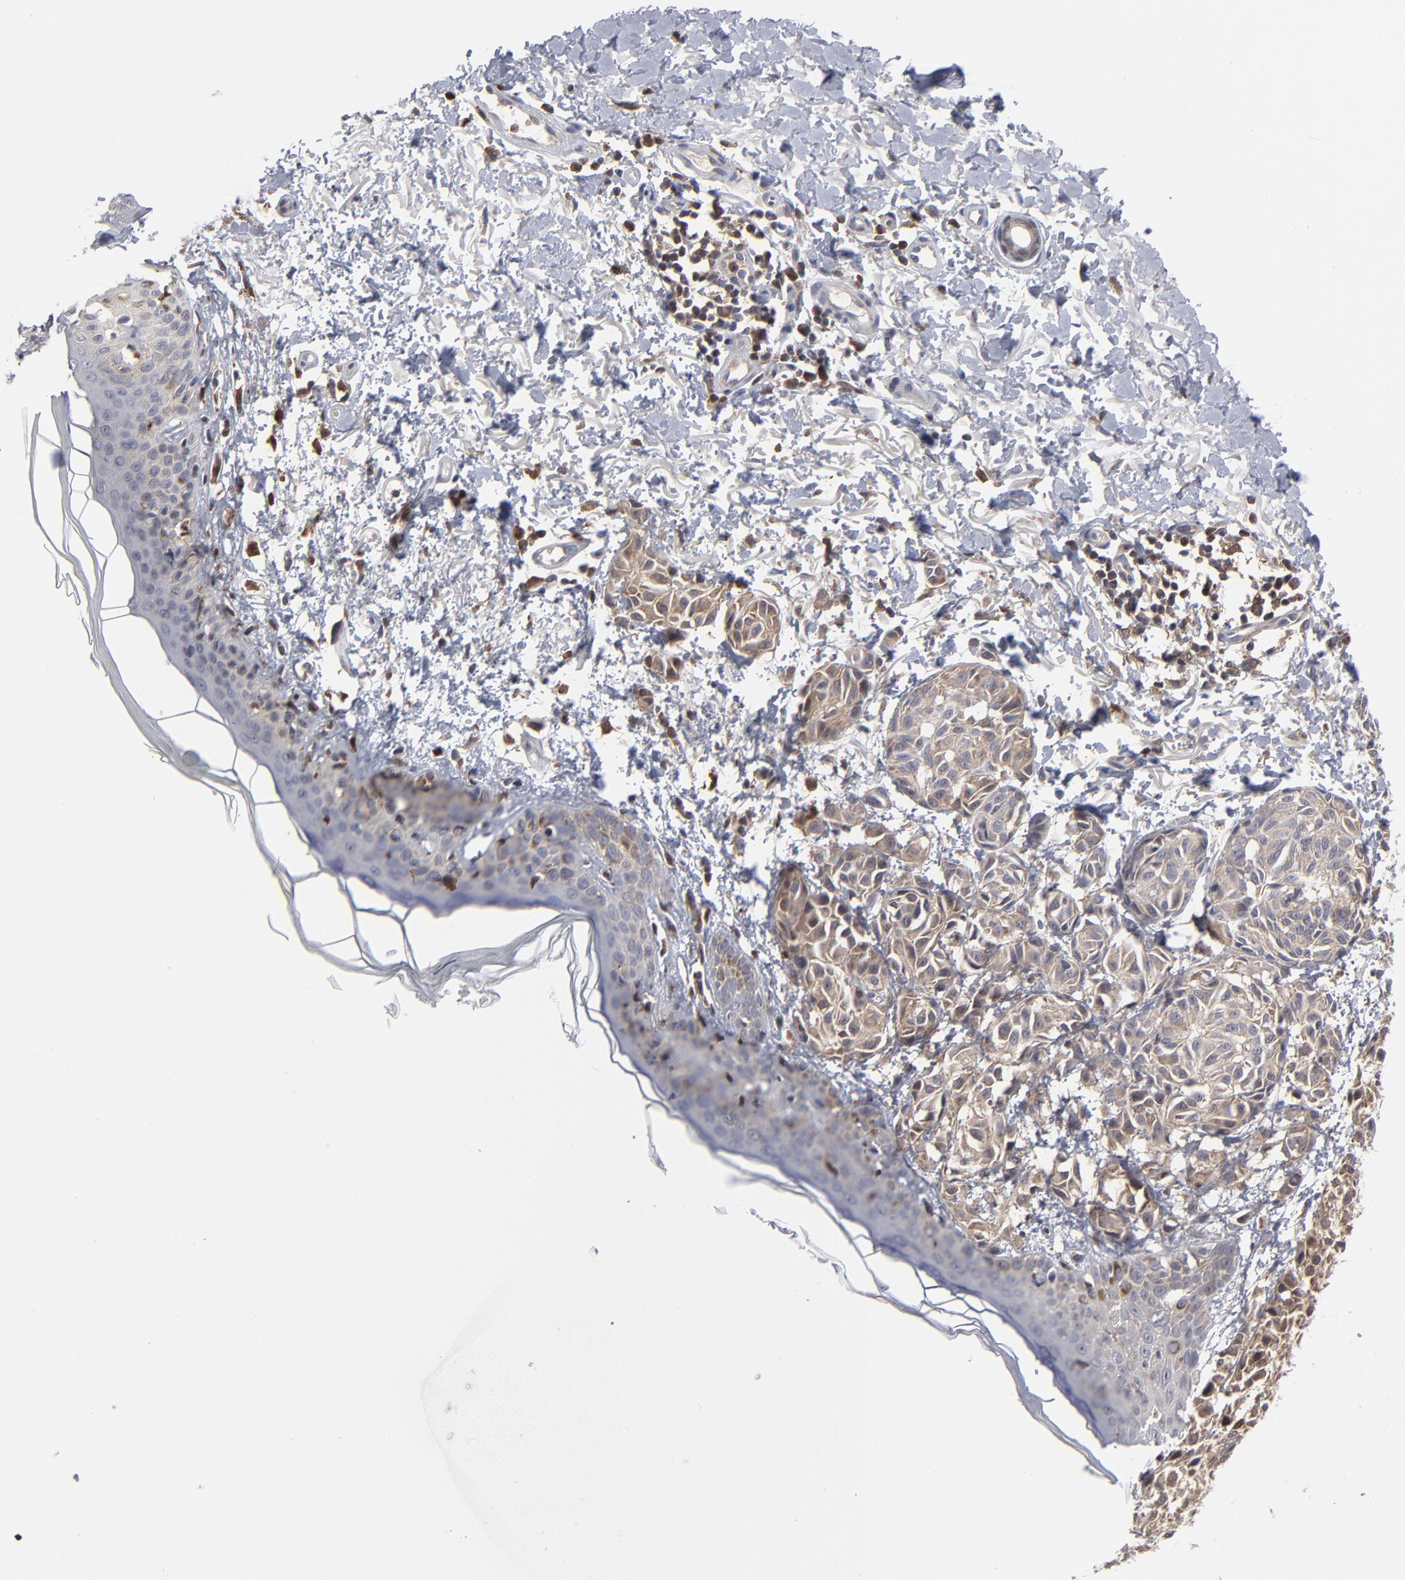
{"staining": {"intensity": "weak", "quantity": ">75%", "location": "cytoplasmic/membranous"}, "tissue": "melanoma", "cell_type": "Tumor cells", "image_type": "cancer", "snomed": [{"axis": "morphology", "description": "Malignant melanoma, NOS"}, {"axis": "topography", "description": "Skin"}], "caption": "This is a histology image of IHC staining of malignant melanoma, which shows weak expression in the cytoplasmic/membranous of tumor cells.", "gene": "MAP2K1", "patient": {"sex": "male", "age": 76}}